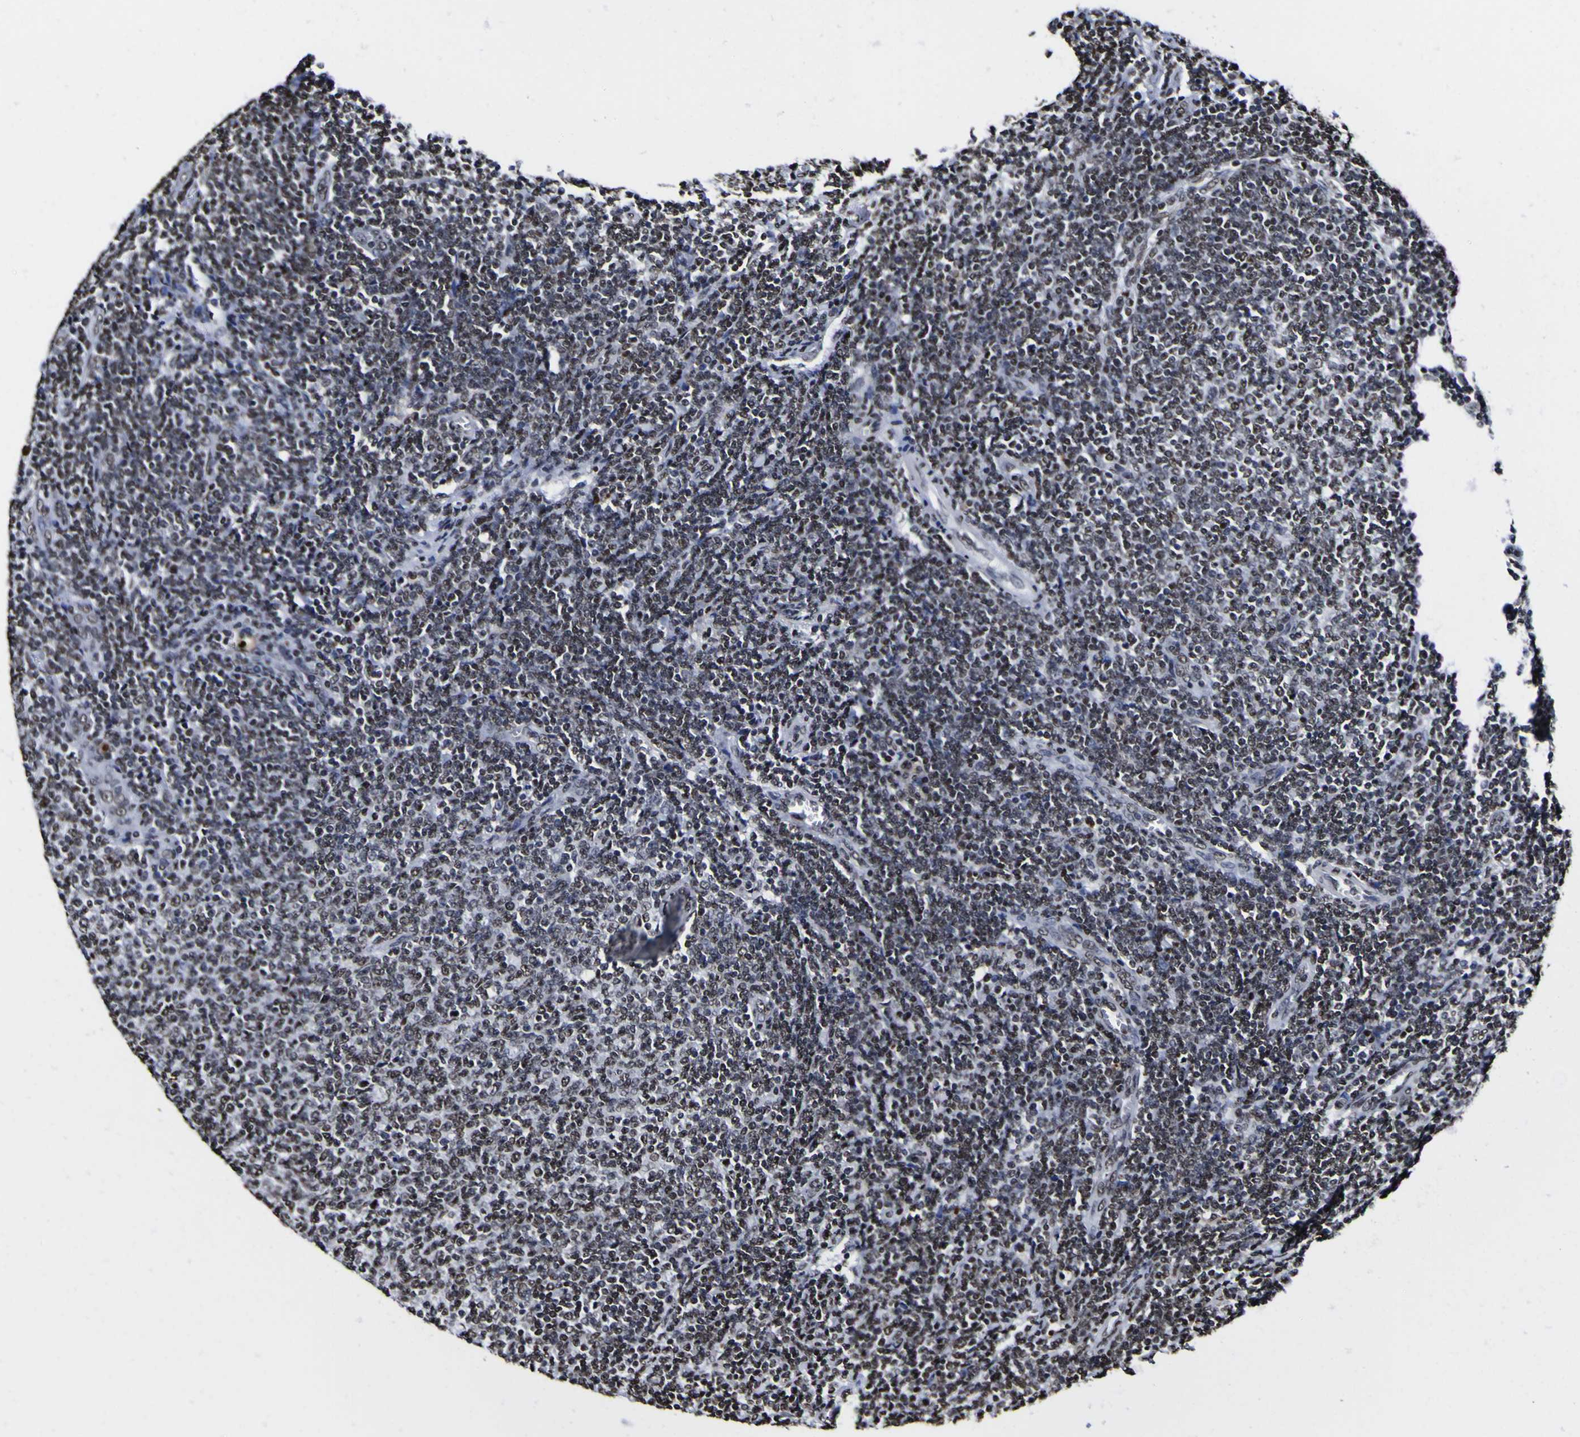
{"staining": {"intensity": "strong", "quantity": "25%-75%", "location": "nuclear"}, "tissue": "lymphoma", "cell_type": "Tumor cells", "image_type": "cancer", "snomed": [{"axis": "morphology", "description": "Malignant lymphoma, non-Hodgkin's type, Low grade"}, {"axis": "topography", "description": "Lymph node"}], "caption": "The immunohistochemical stain highlights strong nuclear staining in tumor cells of malignant lymphoma, non-Hodgkin's type (low-grade) tissue.", "gene": "PIAS1", "patient": {"sex": "male", "age": 66}}